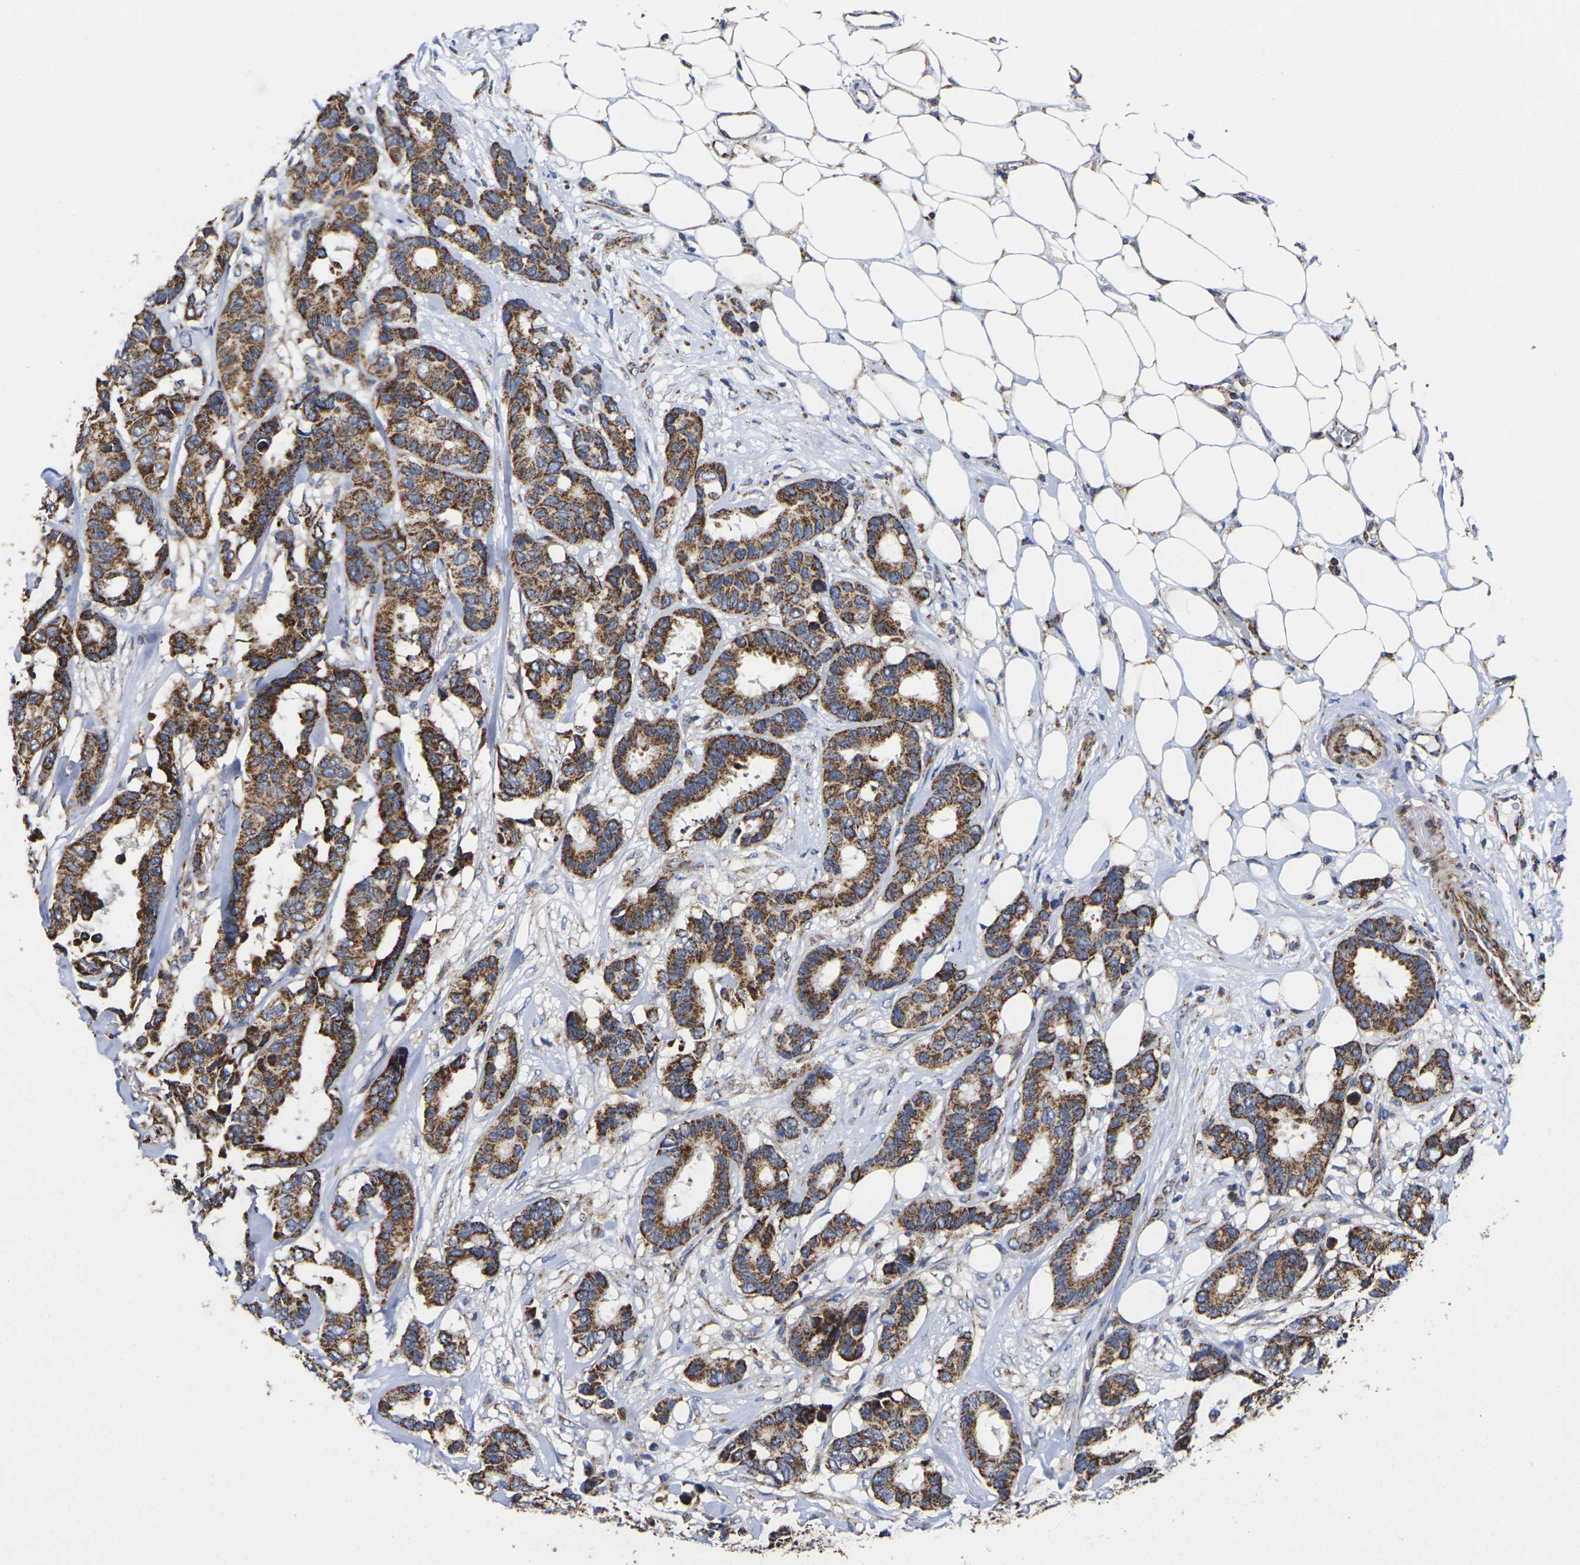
{"staining": {"intensity": "strong", "quantity": ">75%", "location": "cytoplasmic/membranous"}, "tissue": "breast cancer", "cell_type": "Tumor cells", "image_type": "cancer", "snomed": [{"axis": "morphology", "description": "Duct carcinoma"}, {"axis": "topography", "description": "Breast"}], "caption": "Breast cancer (invasive ductal carcinoma) stained with a brown dye reveals strong cytoplasmic/membranous positive positivity in approximately >75% of tumor cells.", "gene": "P2RY11", "patient": {"sex": "female", "age": 87}}